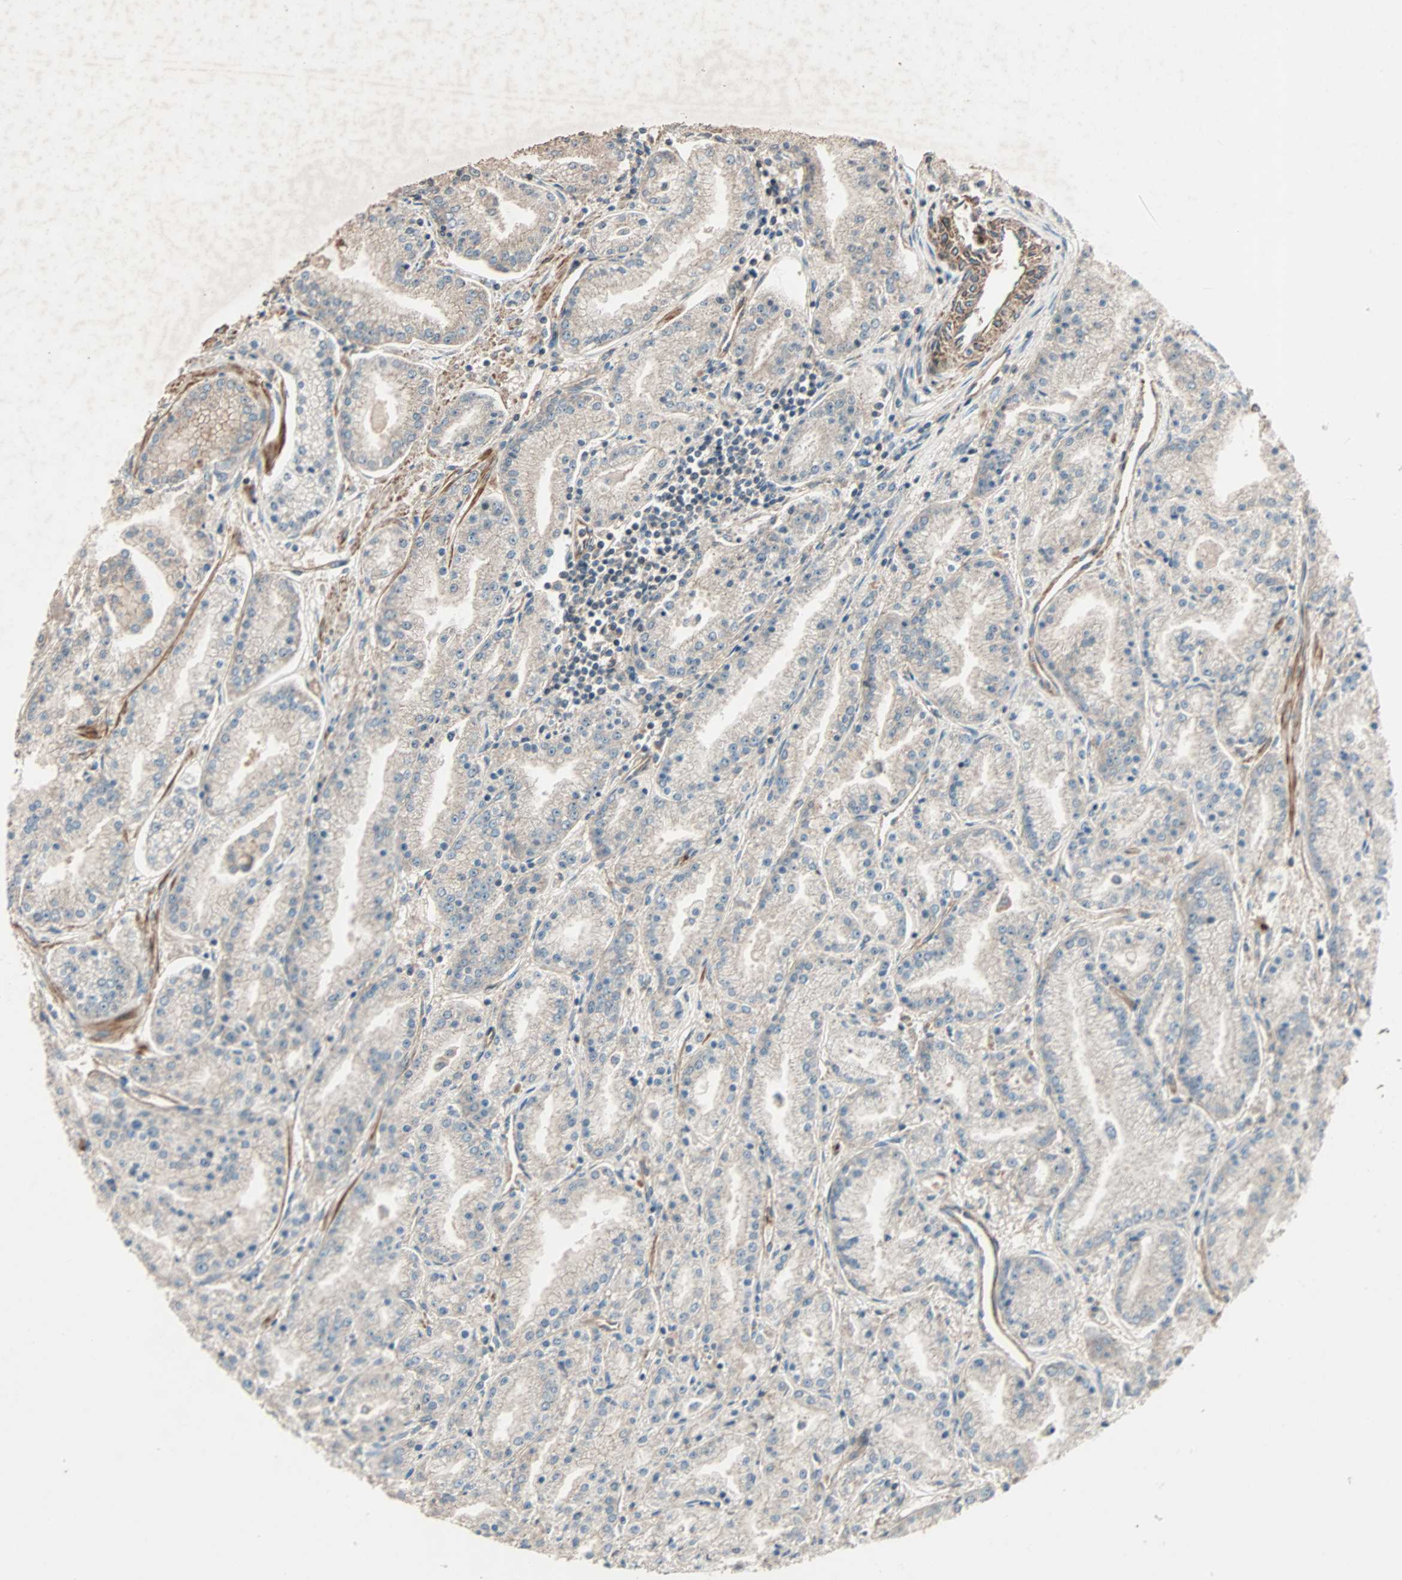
{"staining": {"intensity": "weak", "quantity": "<25%", "location": "cytoplasmic/membranous"}, "tissue": "prostate cancer", "cell_type": "Tumor cells", "image_type": "cancer", "snomed": [{"axis": "morphology", "description": "Adenocarcinoma, High grade"}, {"axis": "topography", "description": "Prostate"}], "caption": "This is a photomicrograph of immunohistochemistry (IHC) staining of prostate adenocarcinoma (high-grade), which shows no positivity in tumor cells.", "gene": "GCK", "patient": {"sex": "male", "age": 61}}